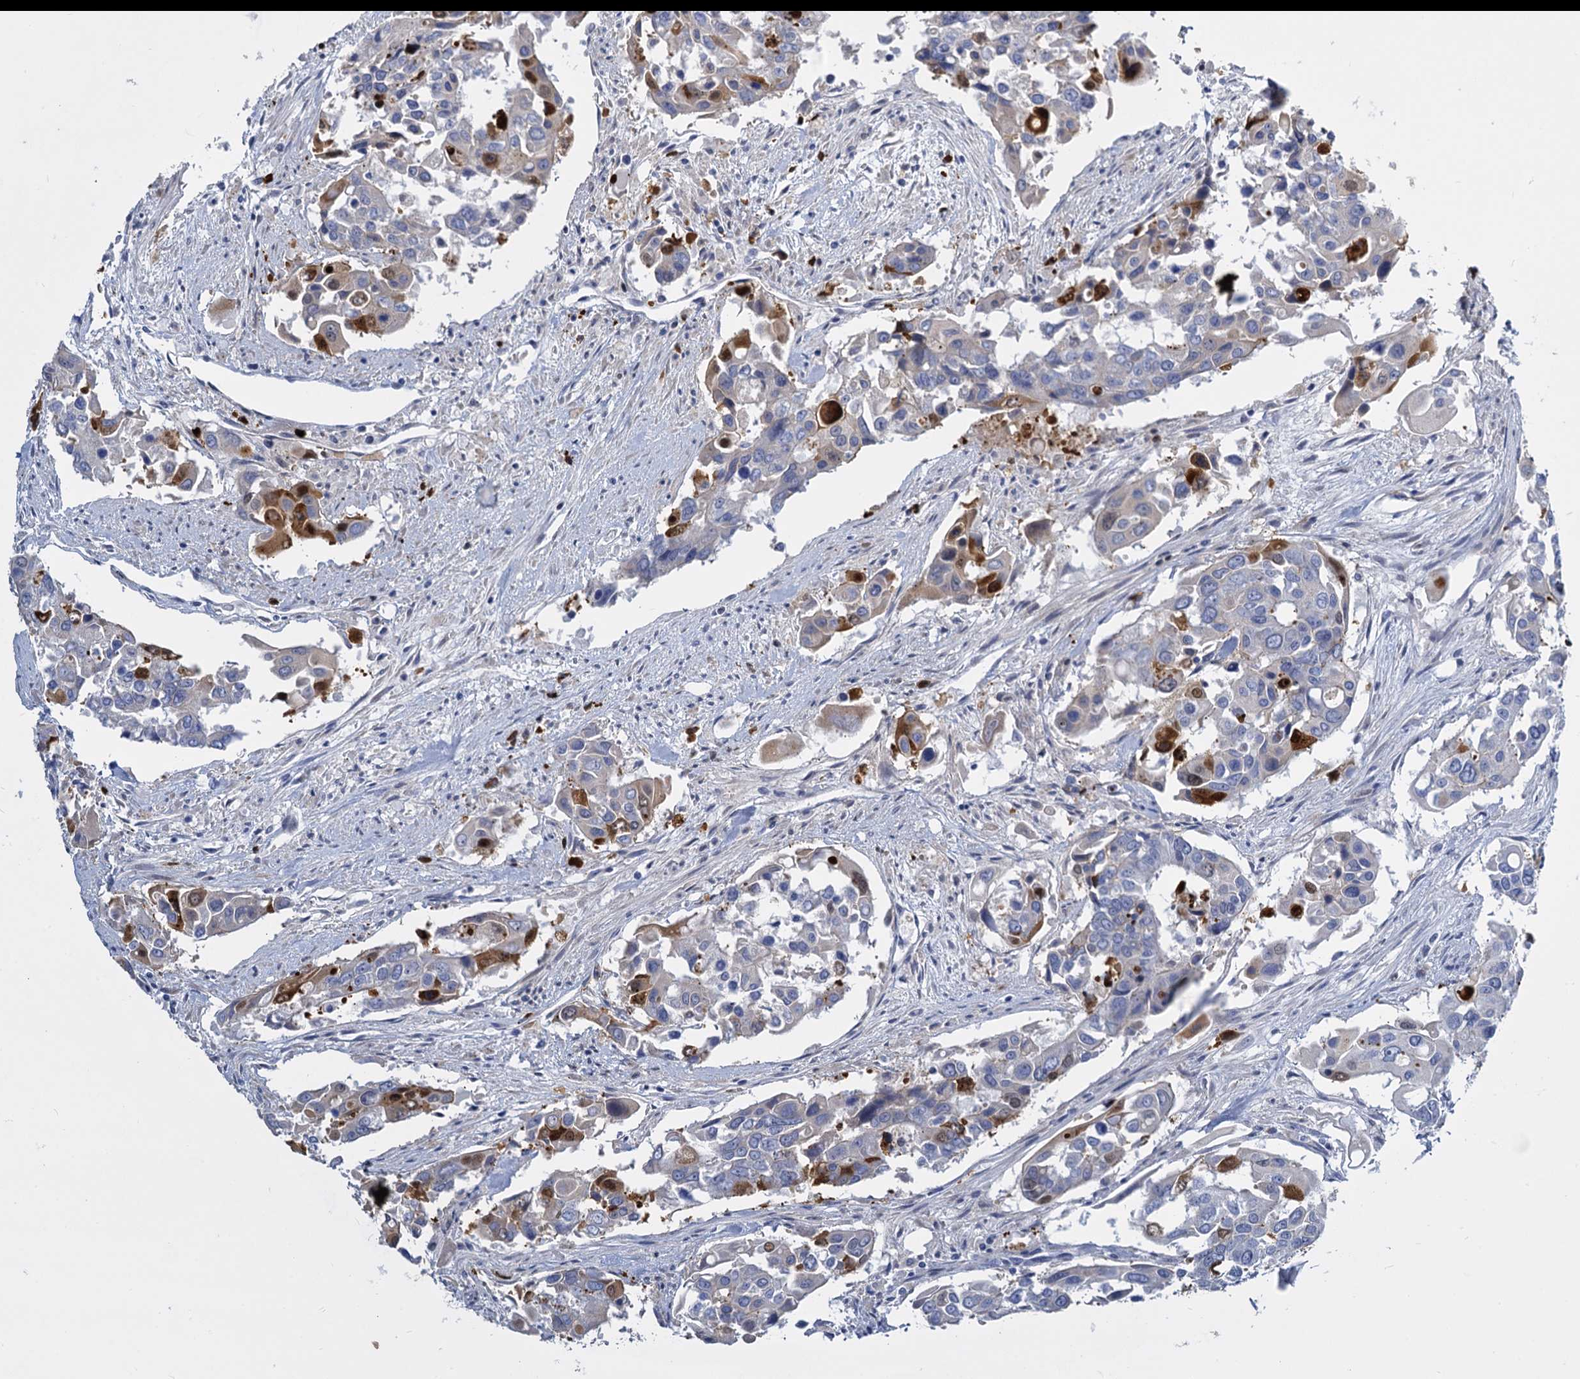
{"staining": {"intensity": "moderate", "quantity": "<25%", "location": "cytoplasmic/membranous"}, "tissue": "colorectal cancer", "cell_type": "Tumor cells", "image_type": "cancer", "snomed": [{"axis": "morphology", "description": "Adenocarcinoma, NOS"}, {"axis": "topography", "description": "Colon"}], "caption": "Protein staining of adenocarcinoma (colorectal) tissue displays moderate cytoplasmic/membranous staining in approximately <25% of tumor cells. The protein of interest is stained brown, and the nuclei are stained in blue (DAB (3,3'-diaminobenzidine) IHC with brightfield microscopy, high magnification).", "gene": "TRIM77", "patient": {"sex": "male", "age": 77}}